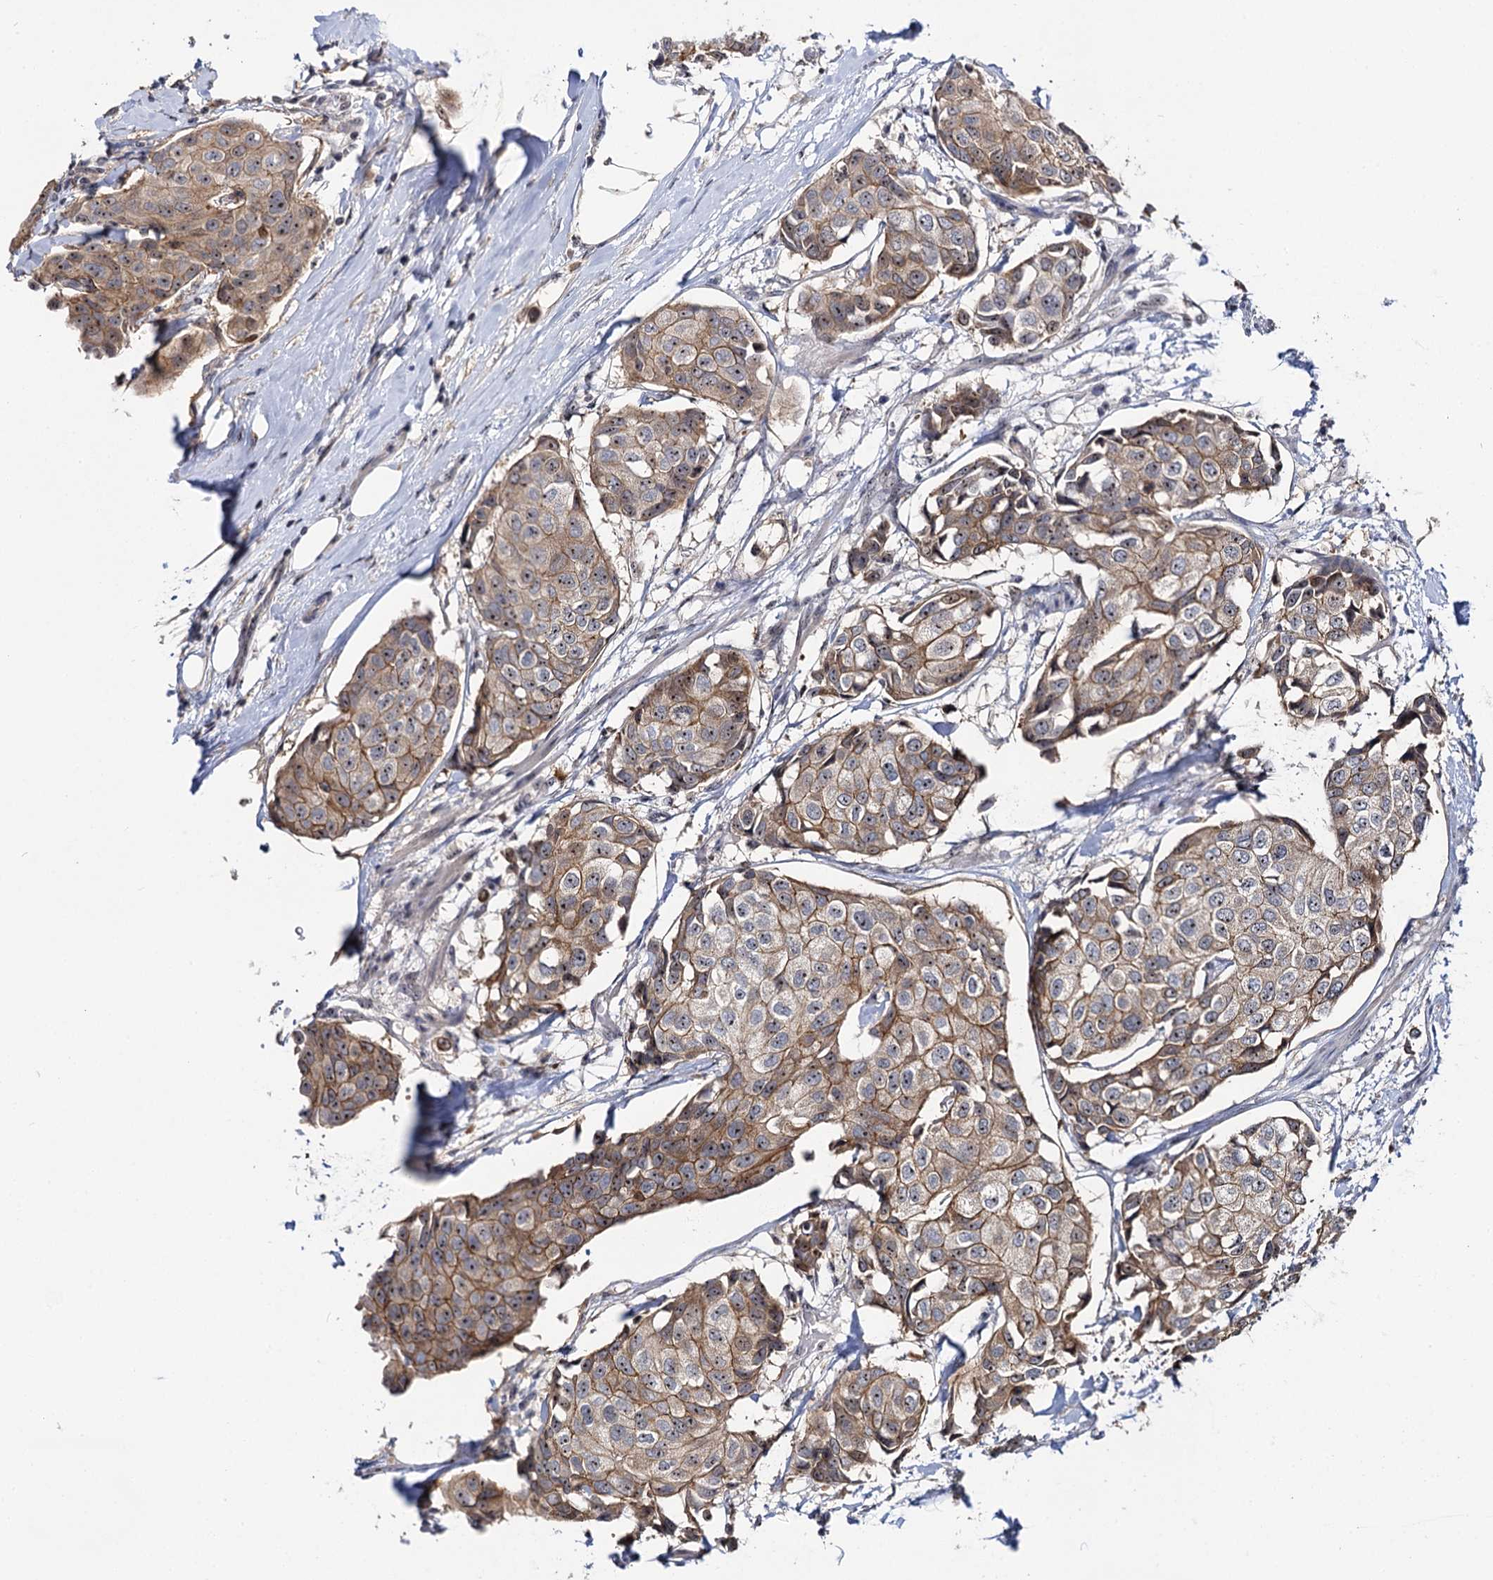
{"staining": {"intensity": "moderate", "quantity": ">75%", "location": "cytoplasmic/membranous"}, "tissue": "breast cancer", "cell_type": "Tumor cells", "image_type": "cancer", "snomed": [{"axis": "morphology", "description": "Duct carcinoma"}, {"axis": "topography", "description": "Breast"}], "caption": "A brown stain highlights moderate cytoplasmic/membranous expression of a protein in human breast cancer (infiltrating ductal carcinoma) tumor cells. (Brightfield microscopy of DAB IHC at high magnification).", "gene": "SUPT20H", "patient": {"sex": "female", "age": 80}}